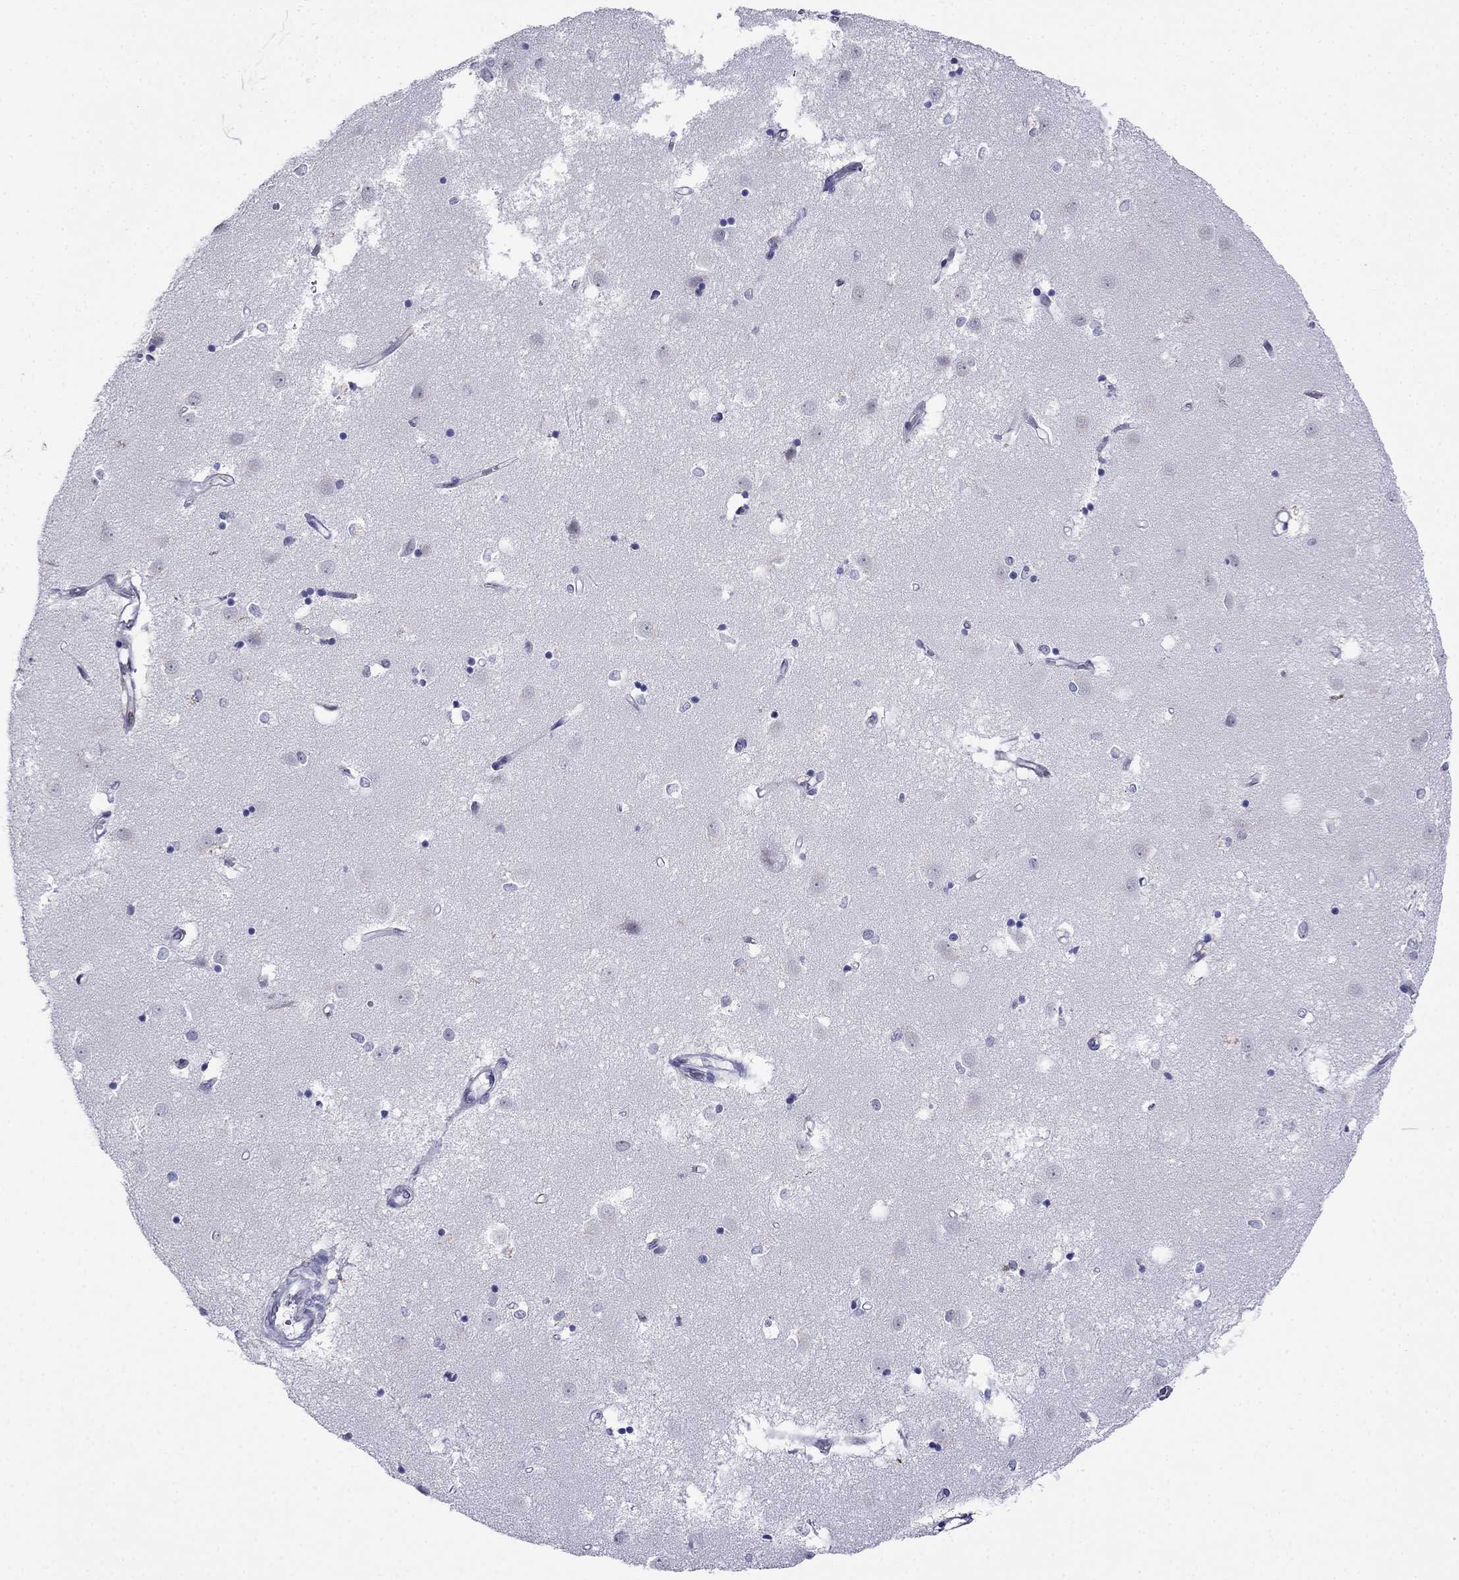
{"staining": {"intensity": "negative", "quantity": "none", "location": "none"}, "tissue": "caudate", "cell_type": "Glial cells", "image_type": "normal", "snomed": [{"axis": "morphology", "description": "Normal tissue, NOS"}, {"axis": "topography", "description": "Lateral ventricle wall"}], "caption": "This is a image of IHC staining of normal caudate, which shows no expression in glial cells.", "gene": "PPM1G", "patient": {"sex": "male", "age": 54}}